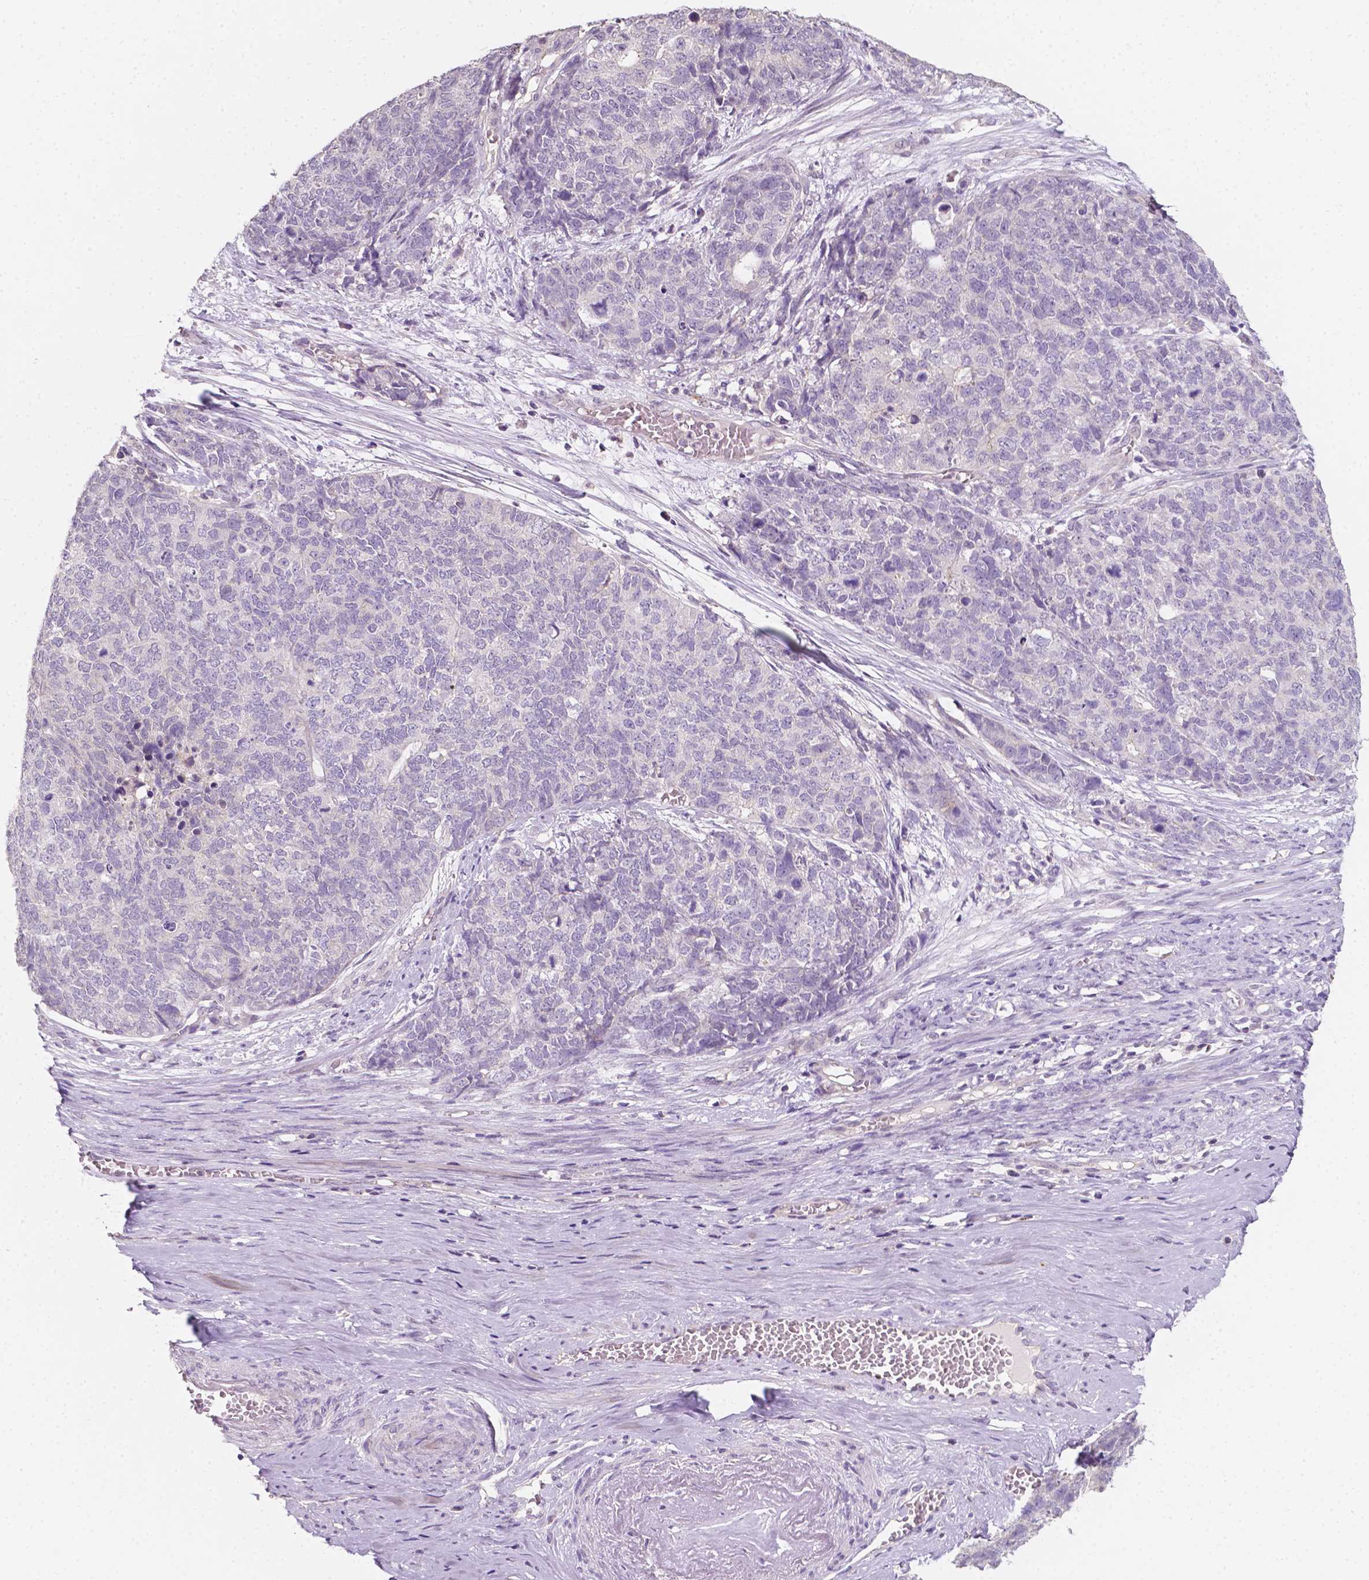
{"staining": {"intensity": "negative", "quantity": "none", "location": "none"}, "tissue": "cervical cancer", "cell_type": "Tumor cells", "image_type": "cancer", "snomed": [{"axis": "morphology", "description": "Squamous cell carcinoma, NOS"}, {"axis": "topography", "description": "Cervix"}], "caption": "A histopathology image of human cervical cancer (squamous cell carcinoma) is negative for staining in tumor cells.", "gene": "EGFR", "patient": {"sex": "female", "age": 63}}